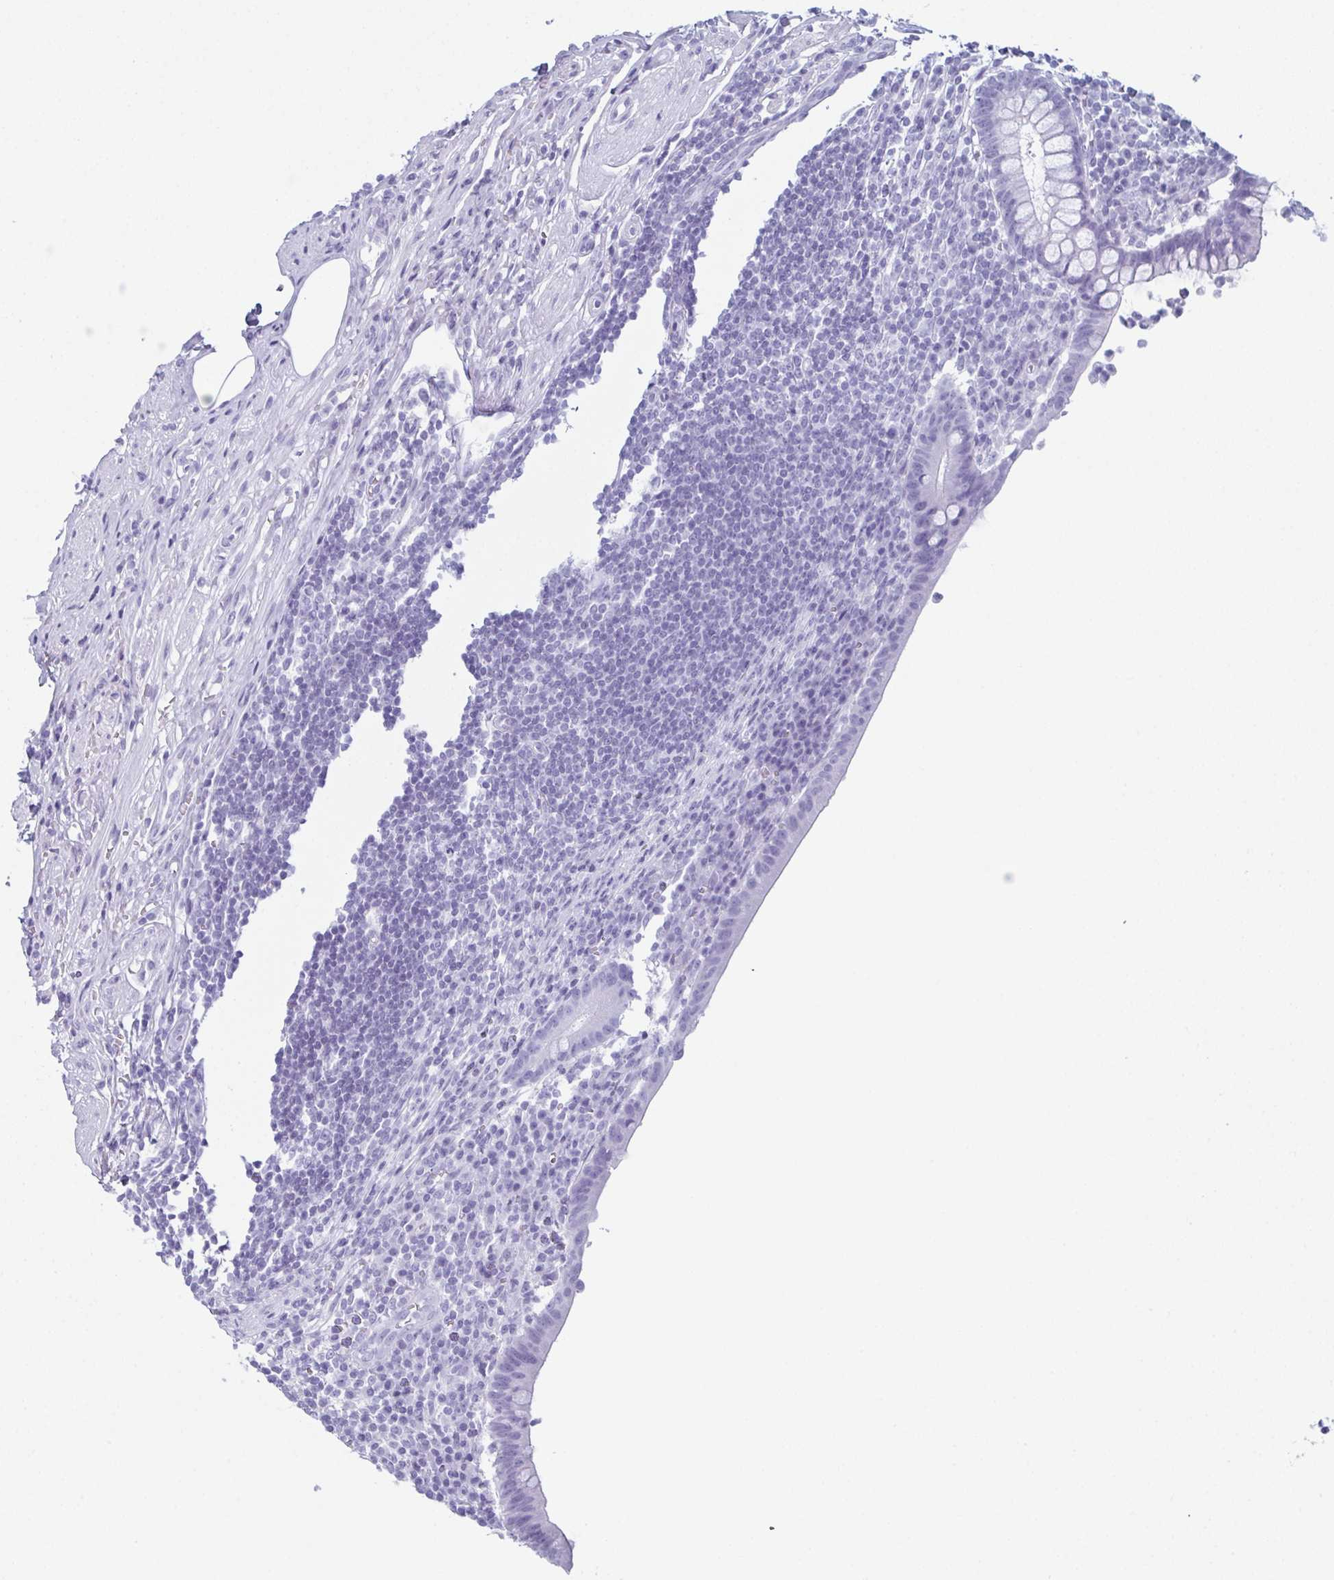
{"staining": {"intensity": "negative", "quantity": "none", "location": "none"}, "tissue": "appendix", "cell_type": "Glandular cells", "image_type": "normal", "snomed": [{"axis": "morphology", "description": "Normal tissue, NOS"}, {"axis": "topography", "description": "Appendix"}], "caption": "IHC image of unremarkable appendix stained for a protein (brown), which shows no expression in glandular cells.", "gene": "ENKUR", "patient": {"sex": "female", "age": 56}}